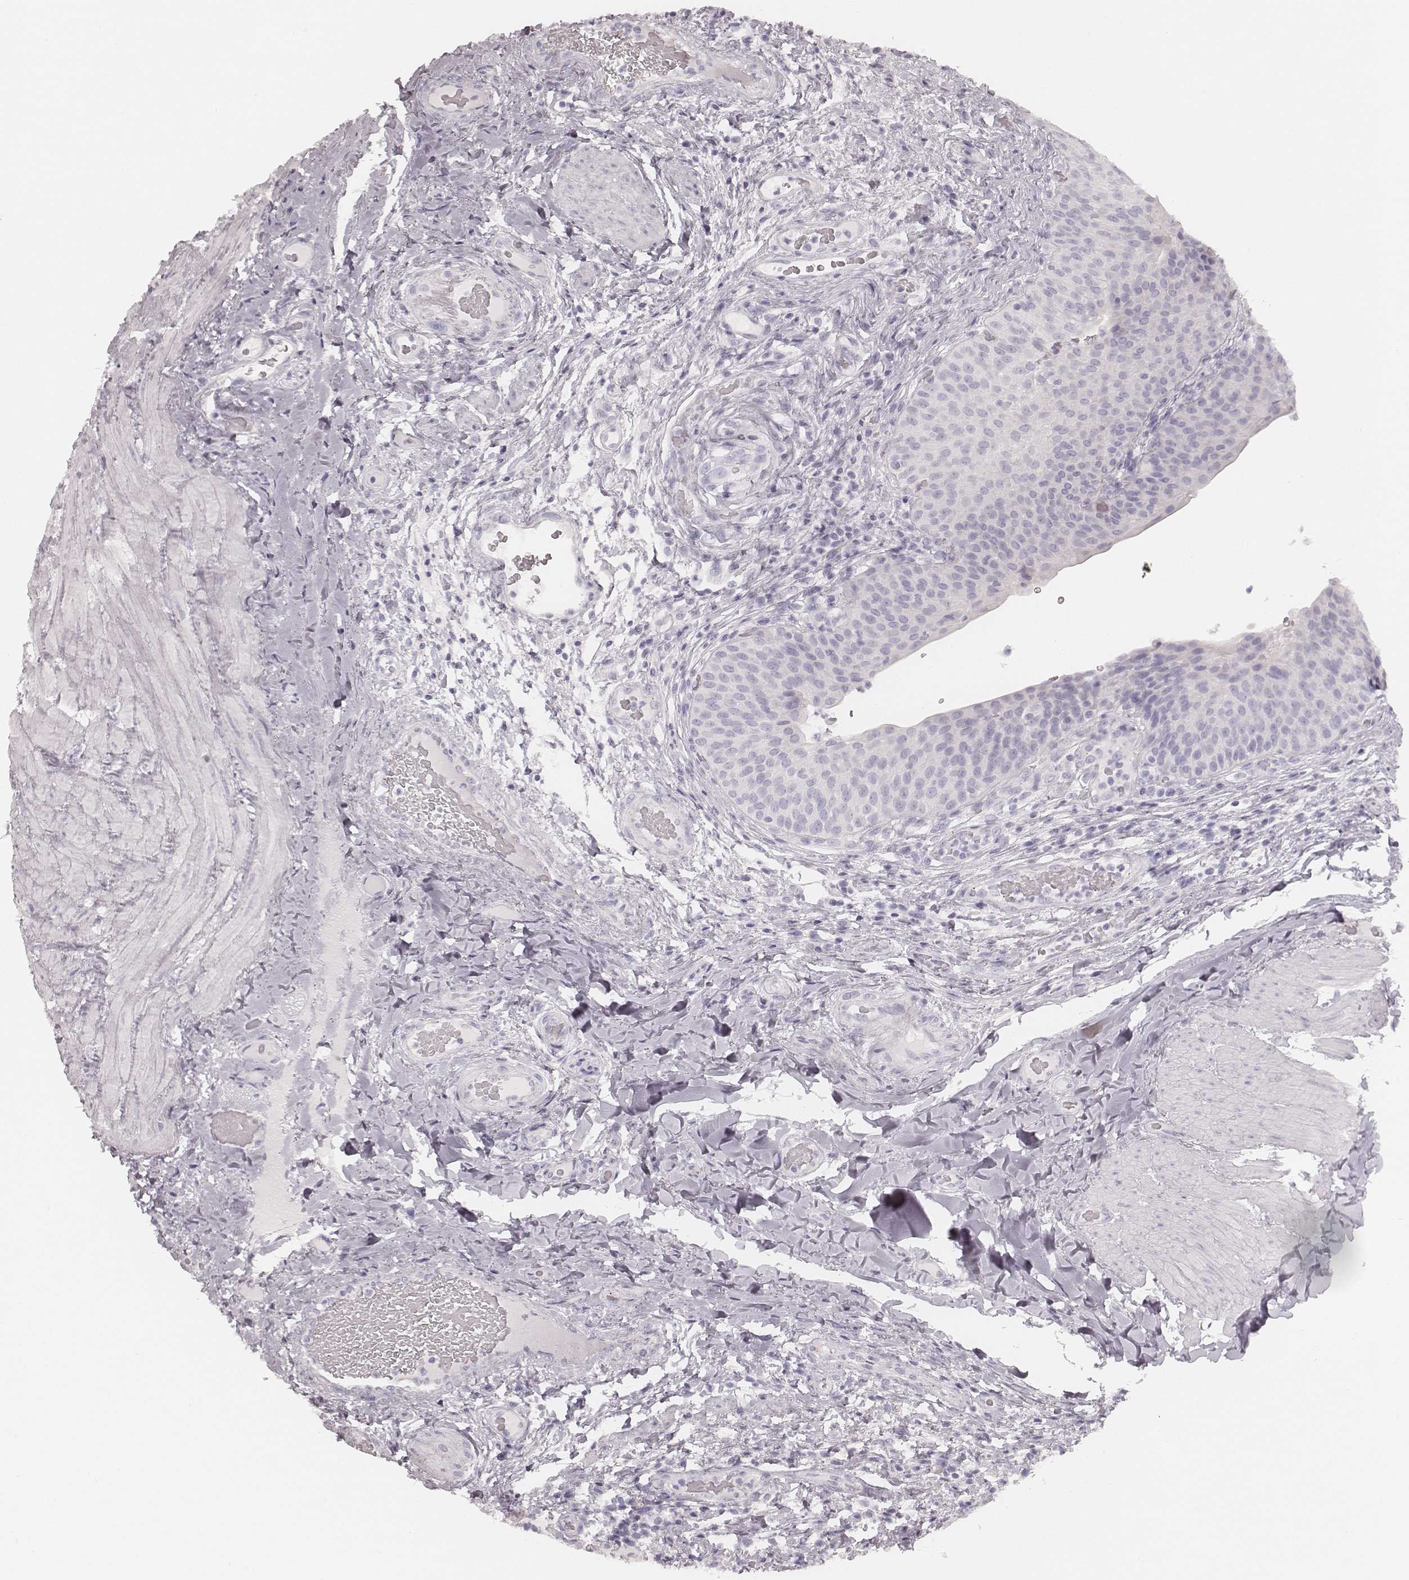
{"staining": {"intensity": "negative", "quantity": "none", "location": "none"}, "tissue": "urinary bladder", "cell_type": "Urothelial cells", "image_type": "normal", "snomed": [{"axis": "morphology", "description": "Normal tissue, NOS"}, {"axis": "topography", "description": "Urinary bladder"}], "caption": "DAB (3,3'-diaminobenzidine) immunohistochemical staining of benign urinary bladder exhibits no significant expression in urothelial cells.", "gene": "KRT72", "patient": {"sex": "male", "age": 66}}